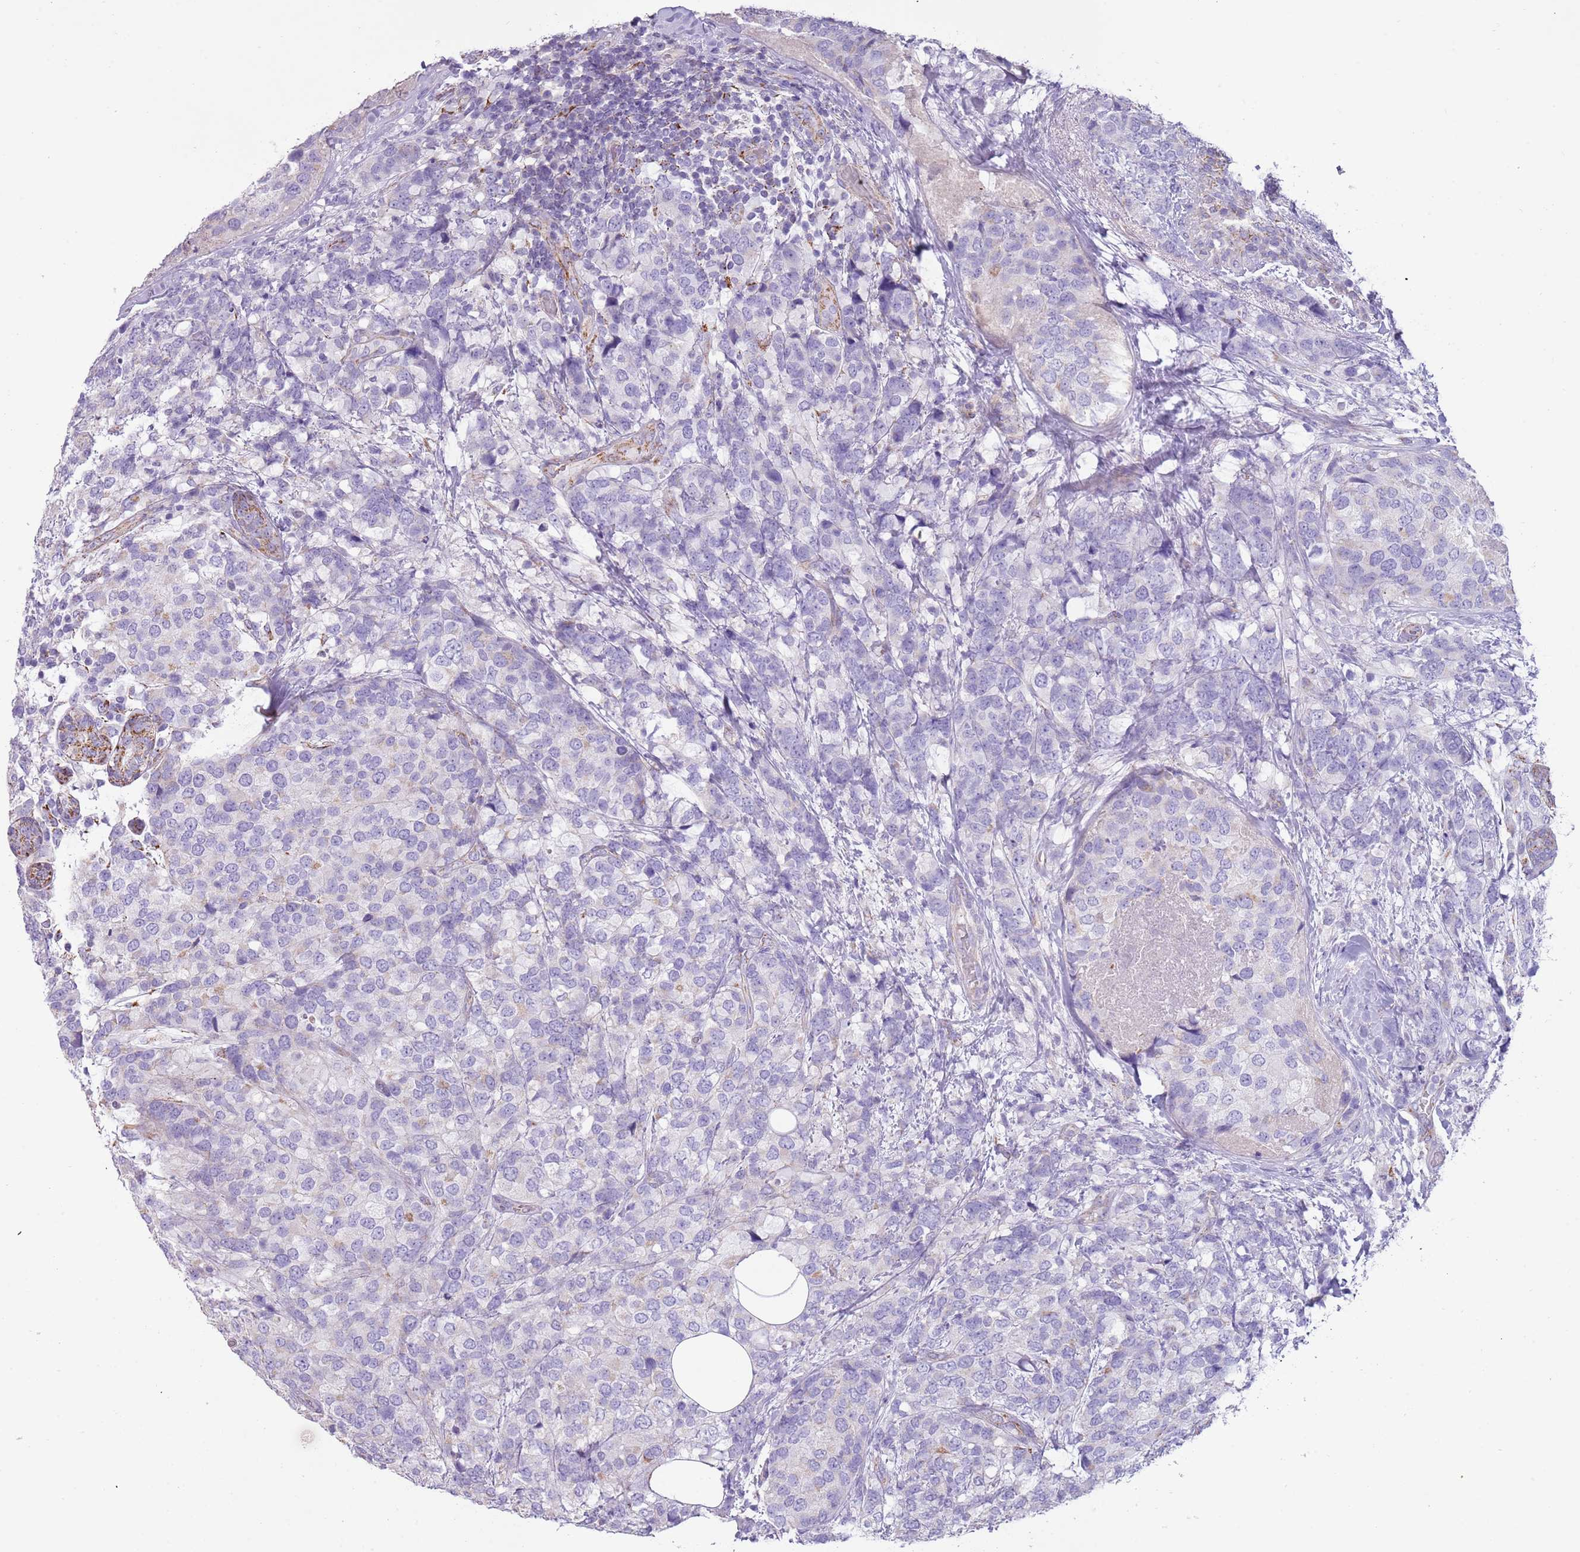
{"staining": {"intensity": "negative", "quantity": "none", "location": "none"}, "tissue": "breast cancer", "cell_type": "Tumor cells", "image_type": "cancer", "snomed": [{"axis": "morphology", "description": "Lobular carcinoma"}, {"axis": "topography", "description": "Breast"}], "caption": "Tumor cells are negative for brown protein staining in breast lobular carcinoma.", "gene": "RNF222", "patient": {"sex": "female", "age": 59}}